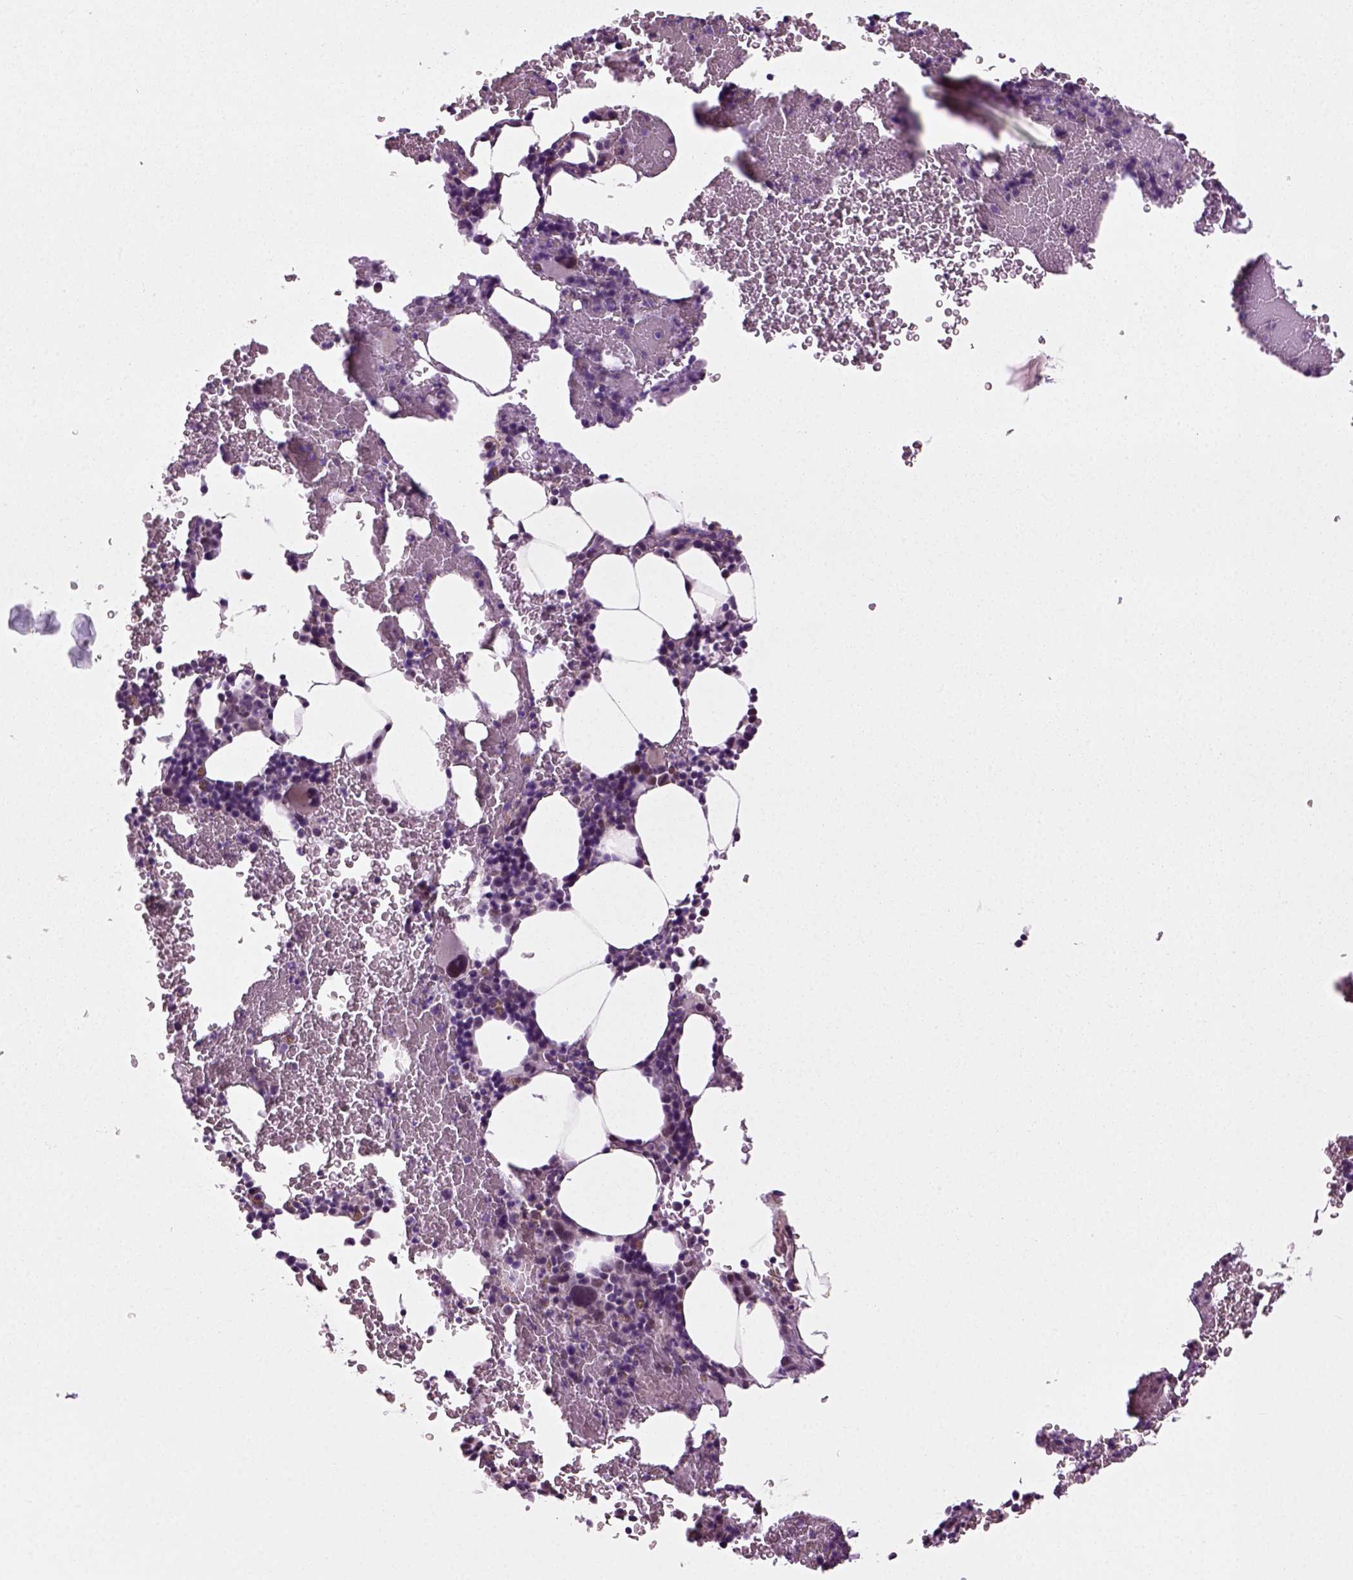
{"staining": {"intensity": "moderate", "quantity": "<25%", "location": "nuclear"}, "tissue": "bone marrow", "cell_type": "Hematopoietic cells", "image_type": "normal", "snomed": [{"axis": "morphology", "description": "Normal tissue, NOS"}, {"axis": "topography", "description": "Bone marrow"}], "caption": "High-magnification brightfield microscopy of unremarkable bone marrow stained with DAB (brown) and counterstained with hematoxylin (blue). hematopoietic cells exhibit moderate nuclear expression is identified in approximately<25% of cells. Using DAB (brown) and hematoxylin (blue) stains, captured at high magnification using brightfield microscopy.", "gene": "RCOR3", "patient": {"sex": "male", "age": 64}}